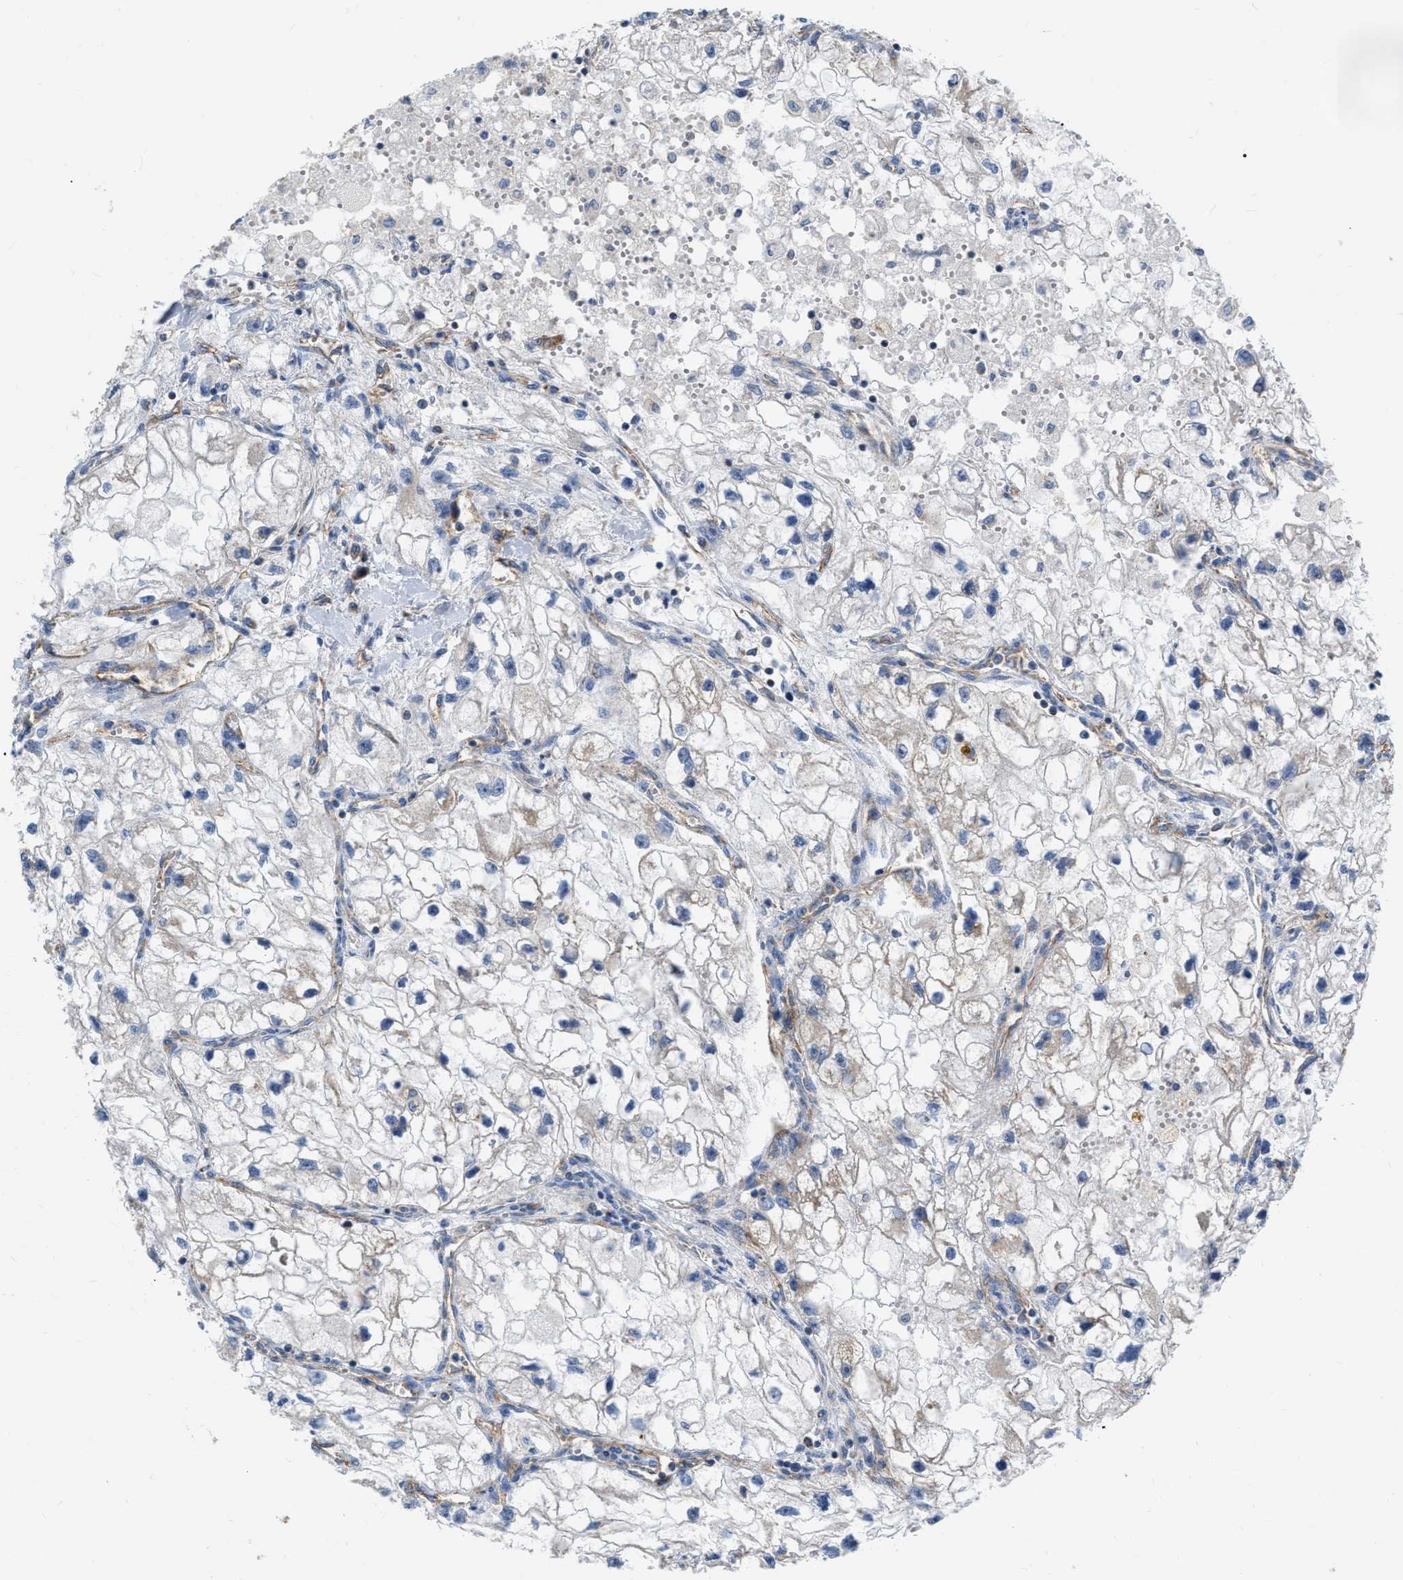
{"staining": {"intensity": "negative", "quantity": "none", "location": "none"}, "tissue": "renal cancer", "cell_type": "Tumor cells", "image_type": "cancer", "snomed": [{"axis": "morphology", "description": "Adenocarcinoma, NOS"}, {"axis": "topography", "description": "Kidney"}], "caption": "Tumor cells show no significant protein positivity in renal cancer (adenocarcinoma). (Stains: DAB IHC with hematoxylin counter stain, Microscopy: brightfield microscopy at high magnification).", "gene": "DDX56", "patient": {"sex": "female", "age": 70}}